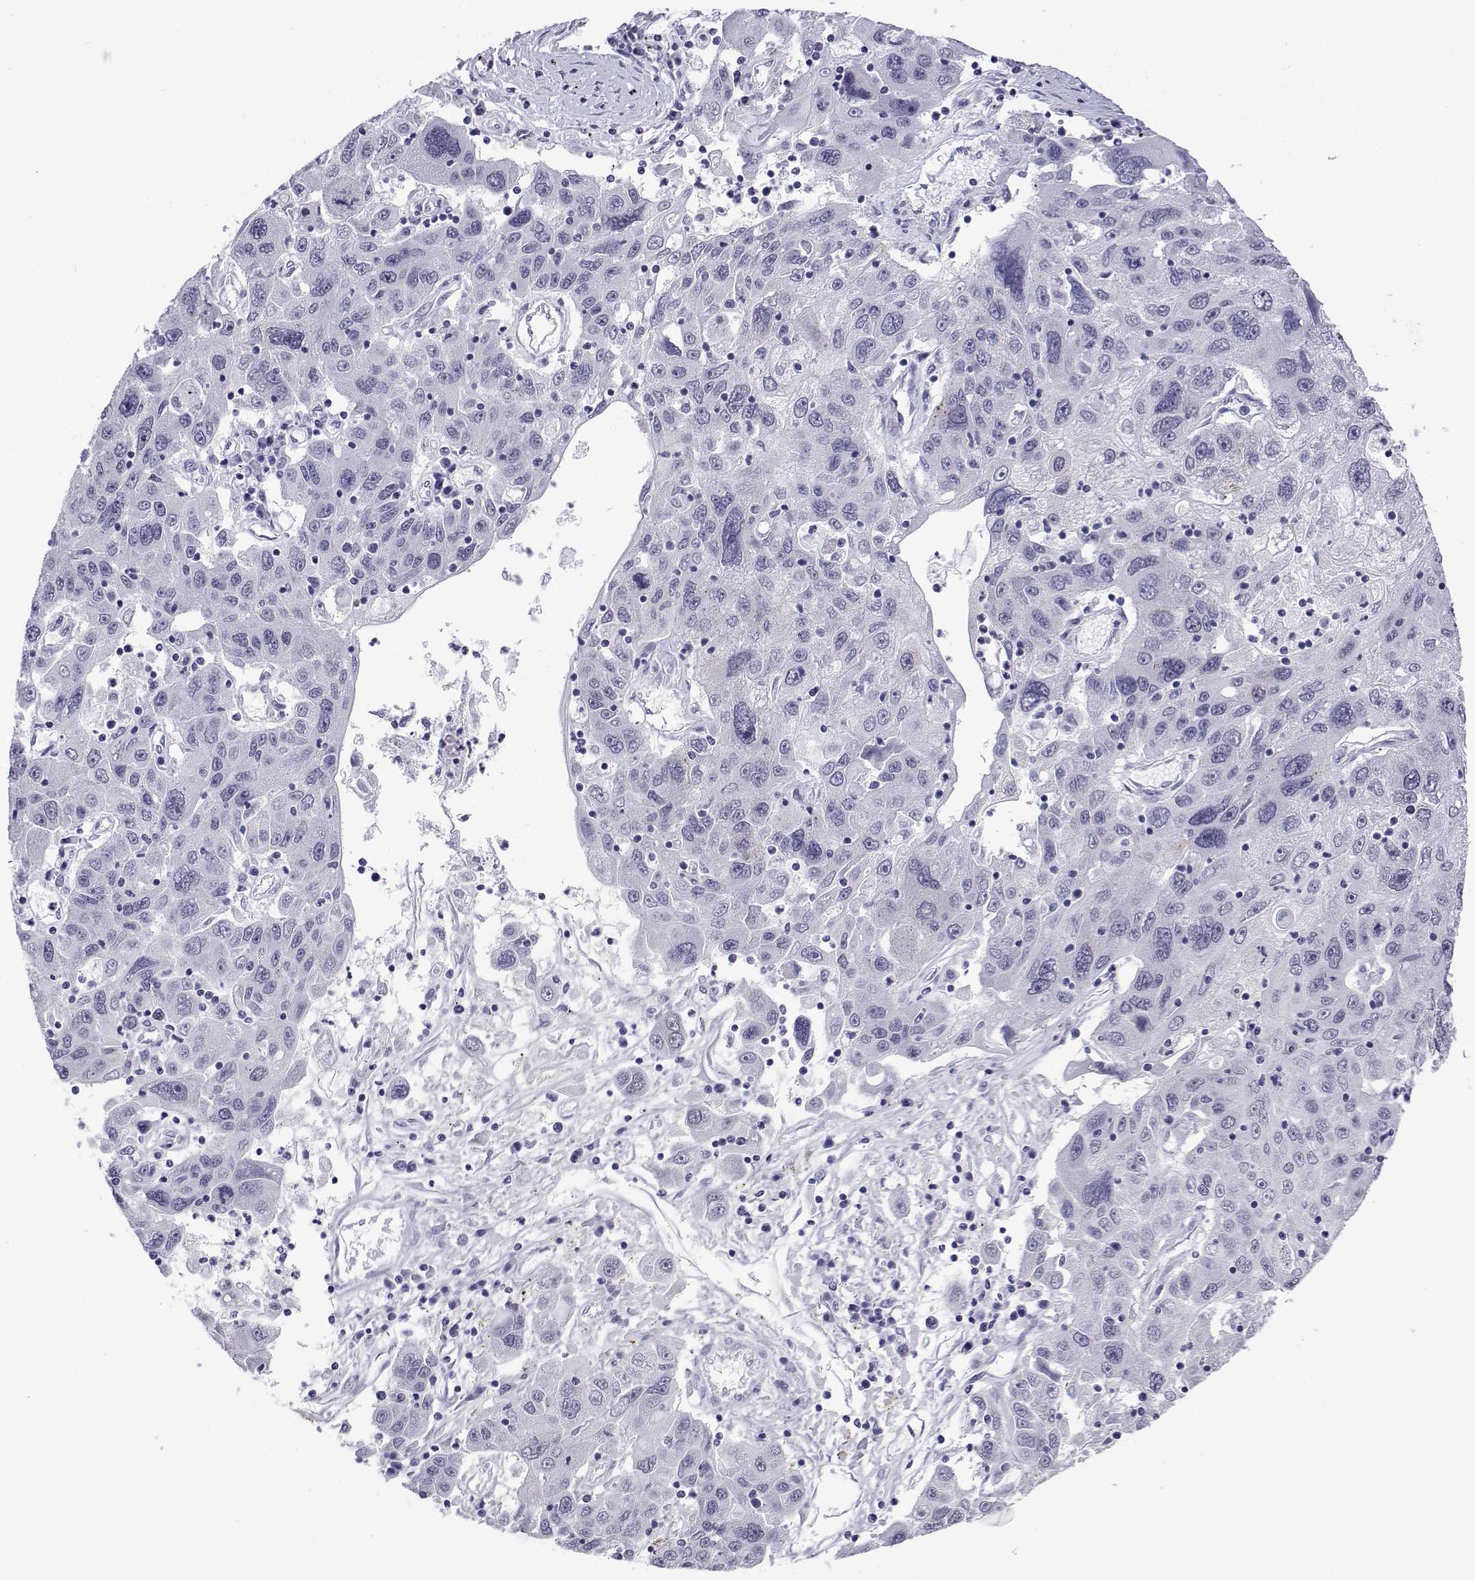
{"staining": {"intensity": "negative", "quantity": "none", "location": "none"}, "tissue": "stomach cancer", "cell_type": "Tumor cells", "image_type": "cancer", "snomed": [{"axis": "morphology", "description": "Adenocarcinoma, NOS"}, {"axis": "topography", "description": "Stomach"}], "caption": "Stomach cancer was stained to show a protein in brown. There is no significant staining in tumor cells. (Stains: DAB (3,3'-diaminobenzidine) immunohistochemistry (IHC) with hematoxylin counter stain, Microscopy: brightfield microscopy at high magnification).", "gene": "POLDIP3", "patient": {"sex": "male", "age": 56}}